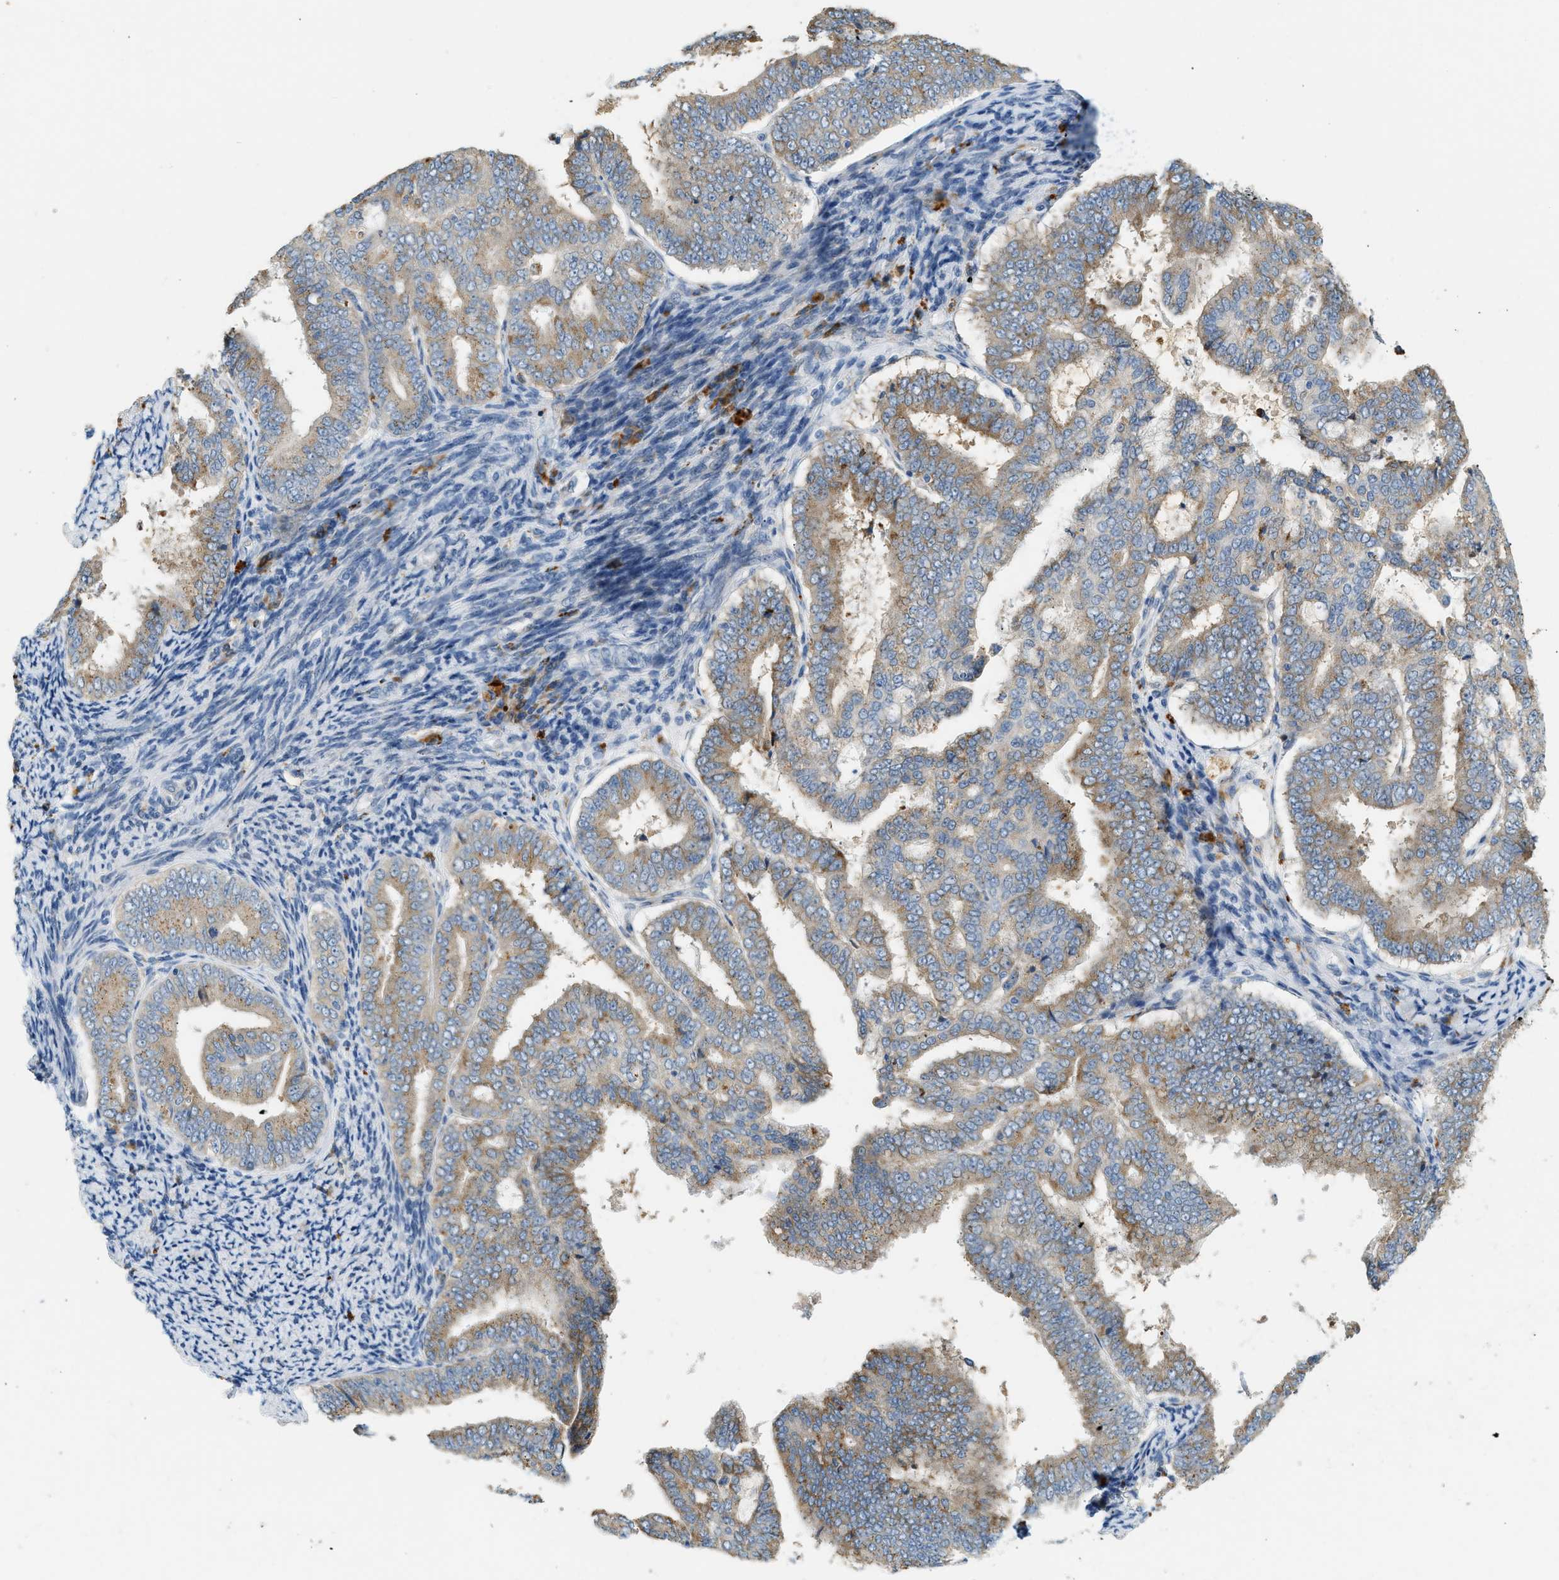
{"staining": {"intensity": "moderate", "quantity": ">75%", "location": "cytoplasmic/membranous"}, "tissue": "endometrial cancer", "cell_type": "Tumor cells", "image_type": "cancer", "snomed": [{"axis": "morphology", "description": "Adenocarcinoma, NOS"}, {"axis": "topography", "description": "Endometrium"}], "caption": "High-magnification brightfield microscopy of endometrial cancer (adenocarcinoma) stained with DAB (3,3'-diaminobenzidine) (brown) and counterstained with hematoxylin (blue). tumor cells exhibit moderate cytoplasmic/membranous expression is appreciated in about>75% of cells.", "gene": "CTSB", "patient": {"sex": "female", "age": 63}}